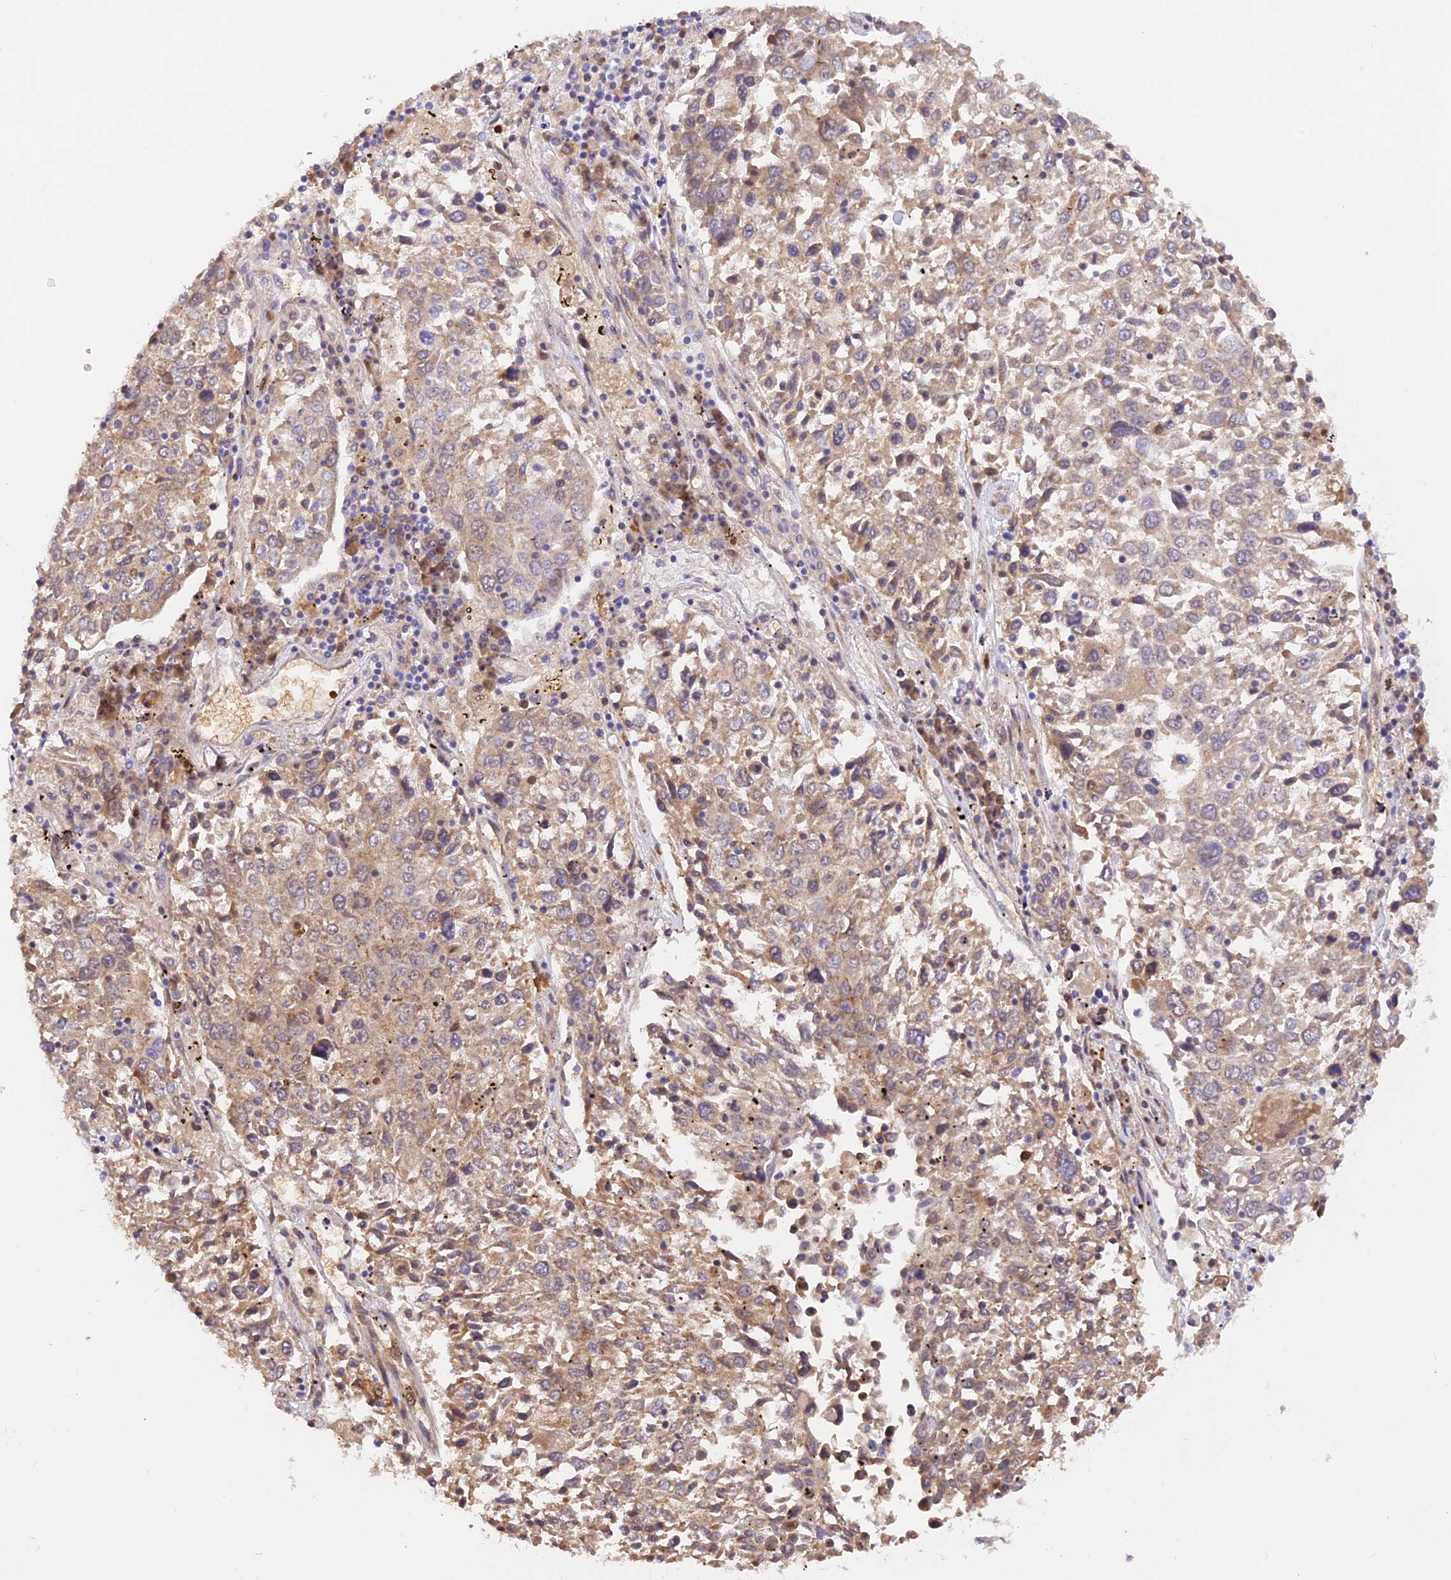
{"staining": {"intensity": "weak", "quantity": ">75%", "location": "cytoplasmic/membranous"}, "tissue": "lung cancer", "cell_type": "Tumor cells", "image_type": "cancer", "snomed": [{"axis": "morphology", "description": "Squamous cell carcinoma, NOS"}, {"axis": "topography", "description": "Lung"}], "caption": "Squamous cell carcinoma (lung) stained for a protein (brown) exhibits weak cytoplasmic/membranous positive expression in approximately >75% of tumor cells.", "gene": "WDFY4", "patient": {"sex": "male", "age": 65}}